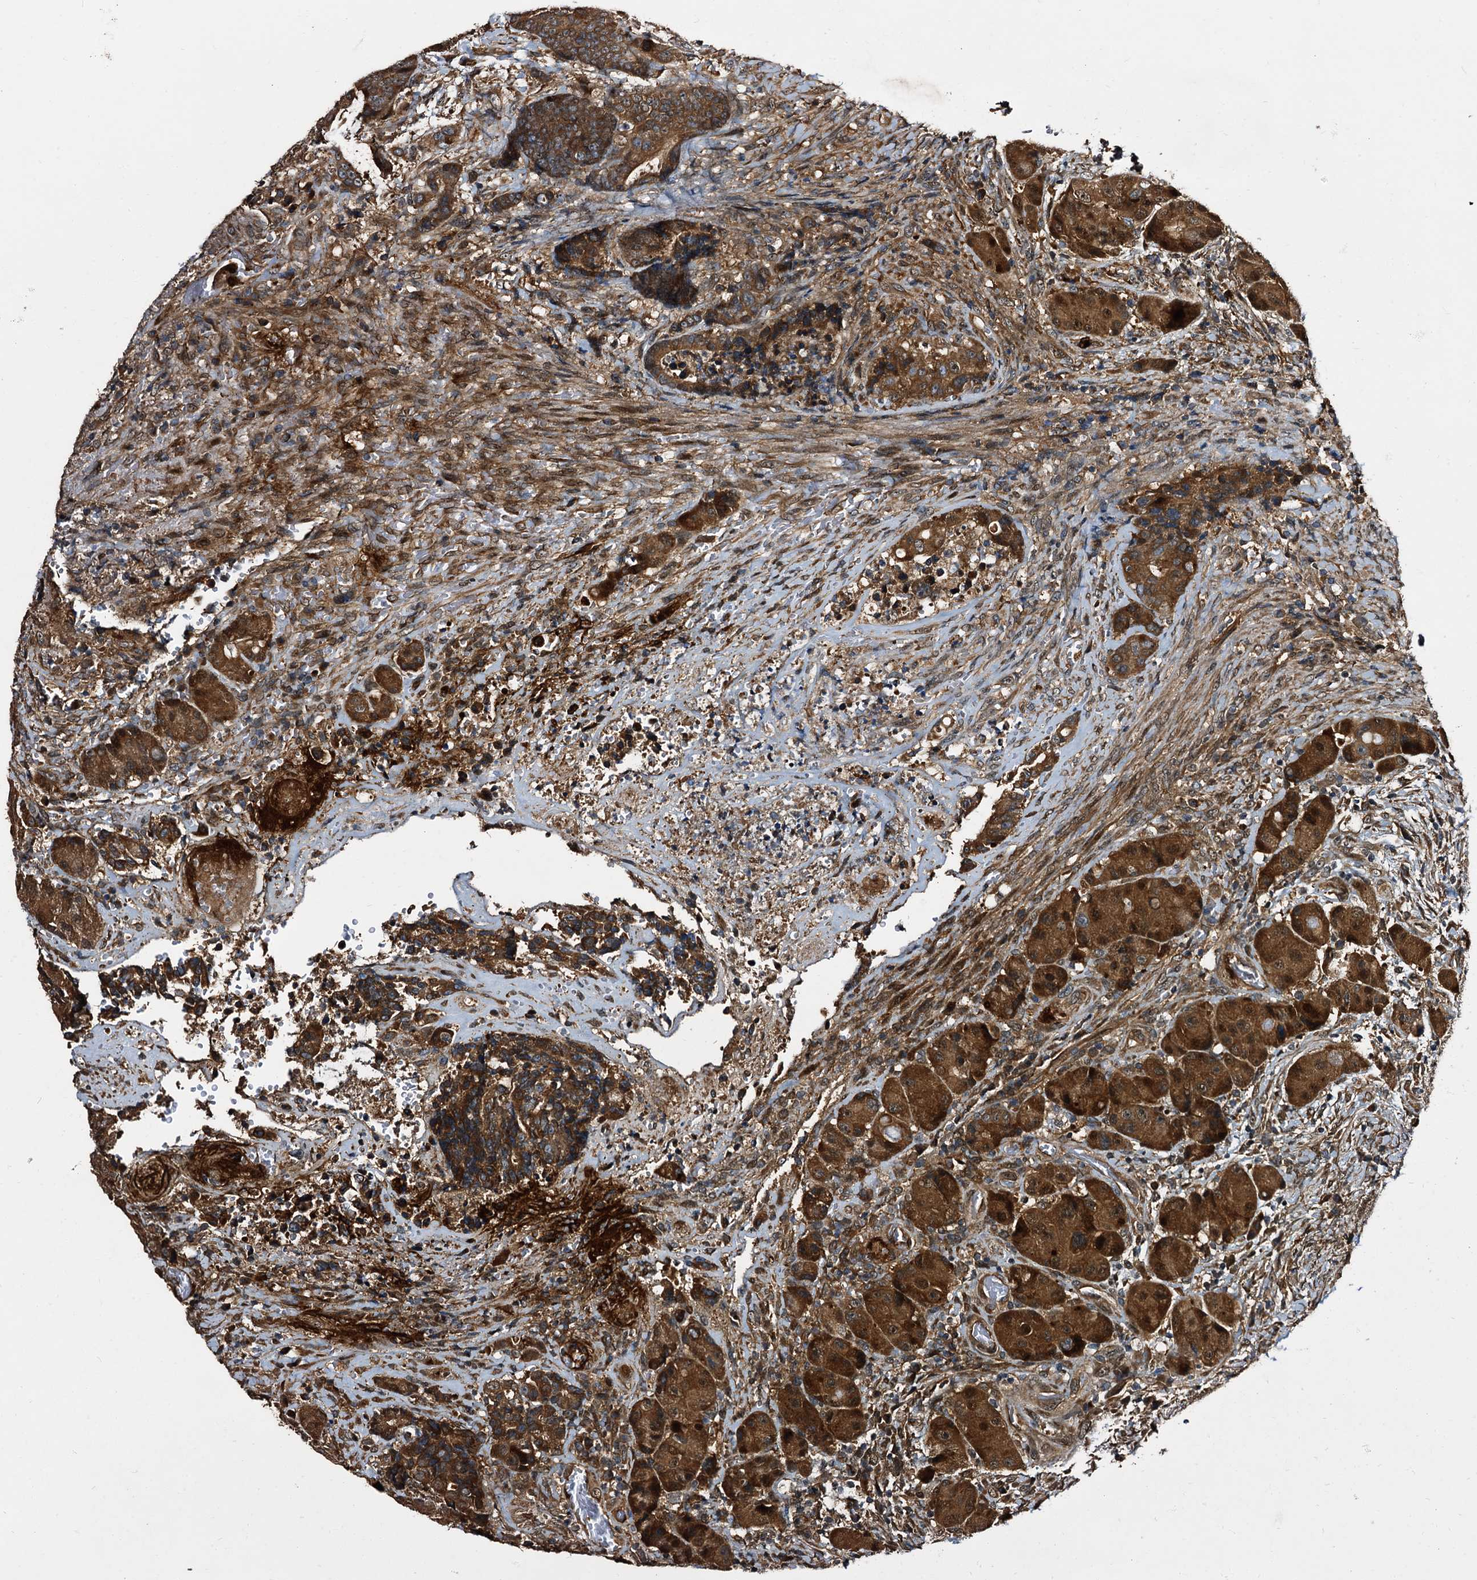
{"staining": {"intensity": "strong", "quantity": ">75%", "location": "cytoplasmic/membranous"}, "tissue": "colorectal cancer", "cell_type": "Tumor cells", "image_type": "cancer", "snomed": [{"axis": "morphology", "description": "Adenocarcinoma, NOS"}, {"axis": "topography", "description": "Rectum"}], "caption": "Immunohistochemical staining of human adenocarcinoma (colorectal) shows strong cytoplasmic/membranous protein expression in approximately >75% of tumor cells.", "gene": "PEX5", "patient": {"sex": "male", "age": 69}}